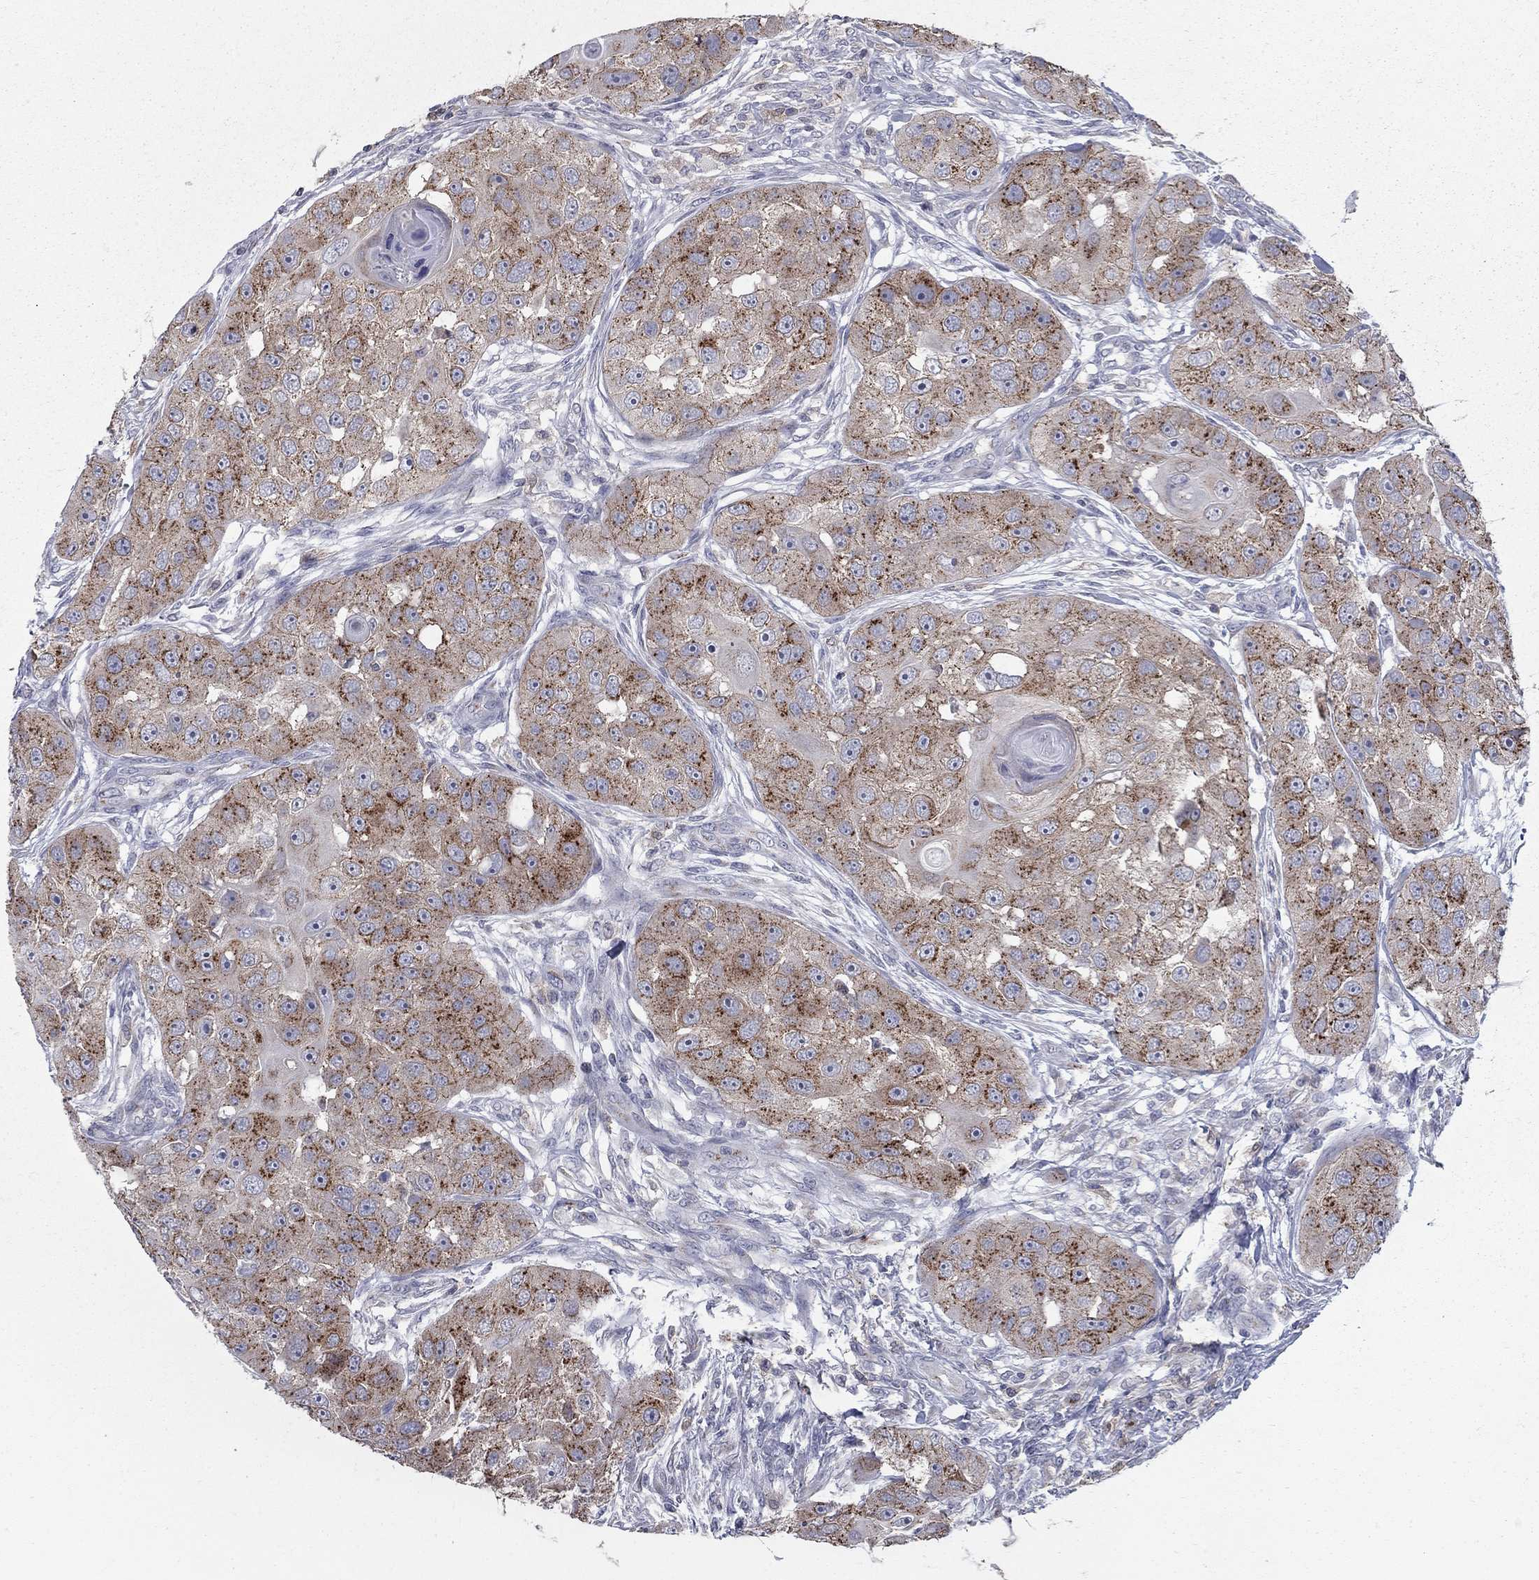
{"staining": {"intensity": "strong", "quantity": ">75%", "location": "cytoplasmic/membranous"}, "tissue": "head and neck cancer", "cell_type": "Tumor cells", "image_type": "cancer", "snomed": [{"axis": "morphology", "description": "Squamous cell carcinoma, NOS"}, {"axis": "topography", "description": "Head-Neck"}], "caption": "Head and neck cancer tissue exhibits strong cytoplasmic/membranous expression in about >75% of tumor cells", "gene": "KIAA0319L", "patient": {"sex": "male", "age": 51}}